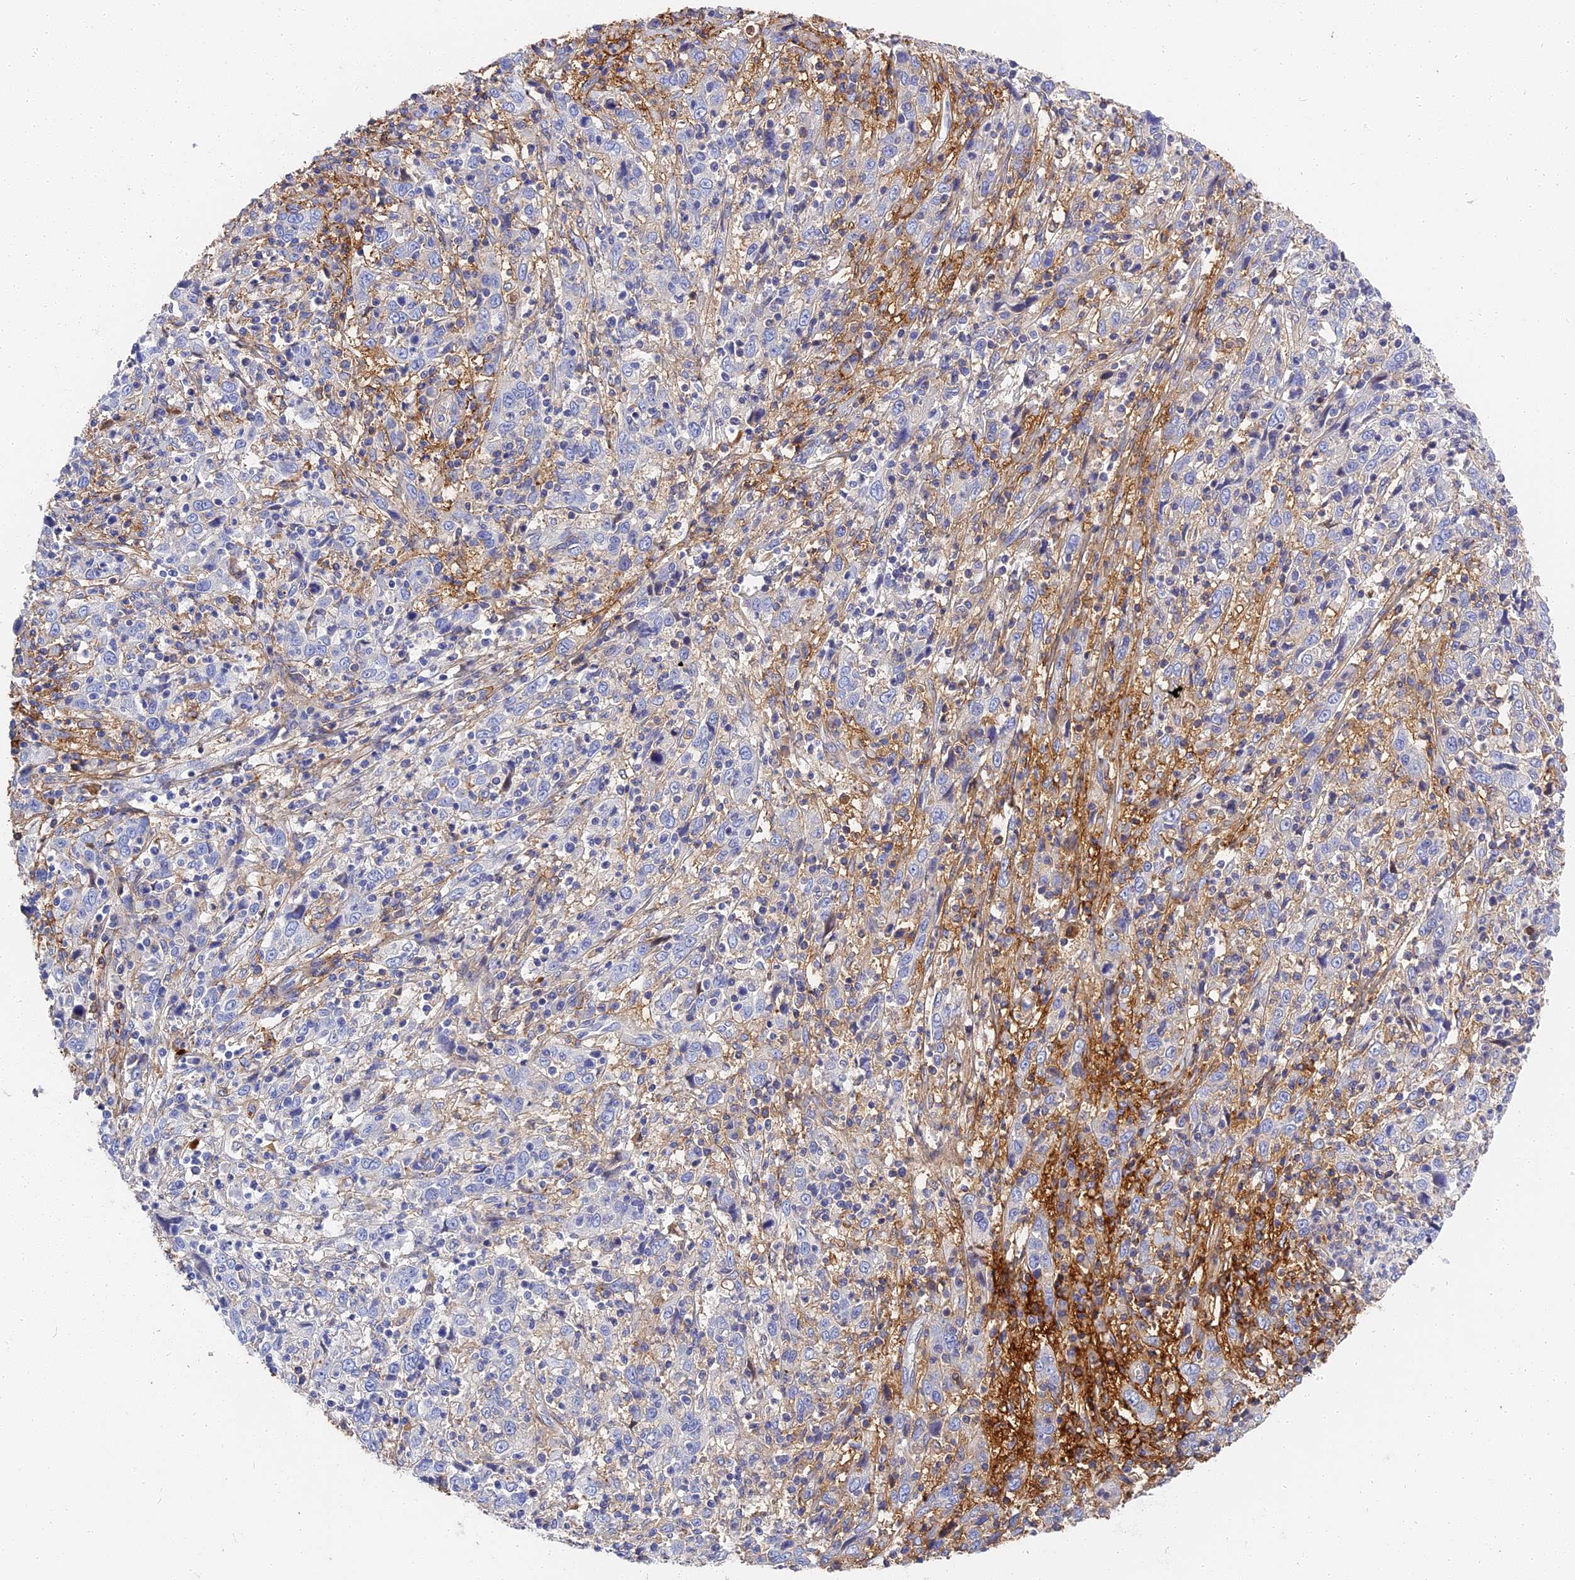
{"staining": {"intensity": "negative", "quantity": "none", "location": "none"}, "tissue": "cervical cancer", "cell_type": "Tumor cells", "image_type": "cancer", "snomed": [{"axis": "morphology", "description": "Squamous cell carcinoma, NOS"}, {"axis": "topography", "description": "Cervix"}], "caption": "Tumor cells are negative for protein expression in human squamous cell carcinoma (cervical). (DAB (3,3'-diaminobenzidine) IHC with hematoxylin counter stain).", "gene": "ITIH1", "patient": {"sex": "female", "age": 46}}